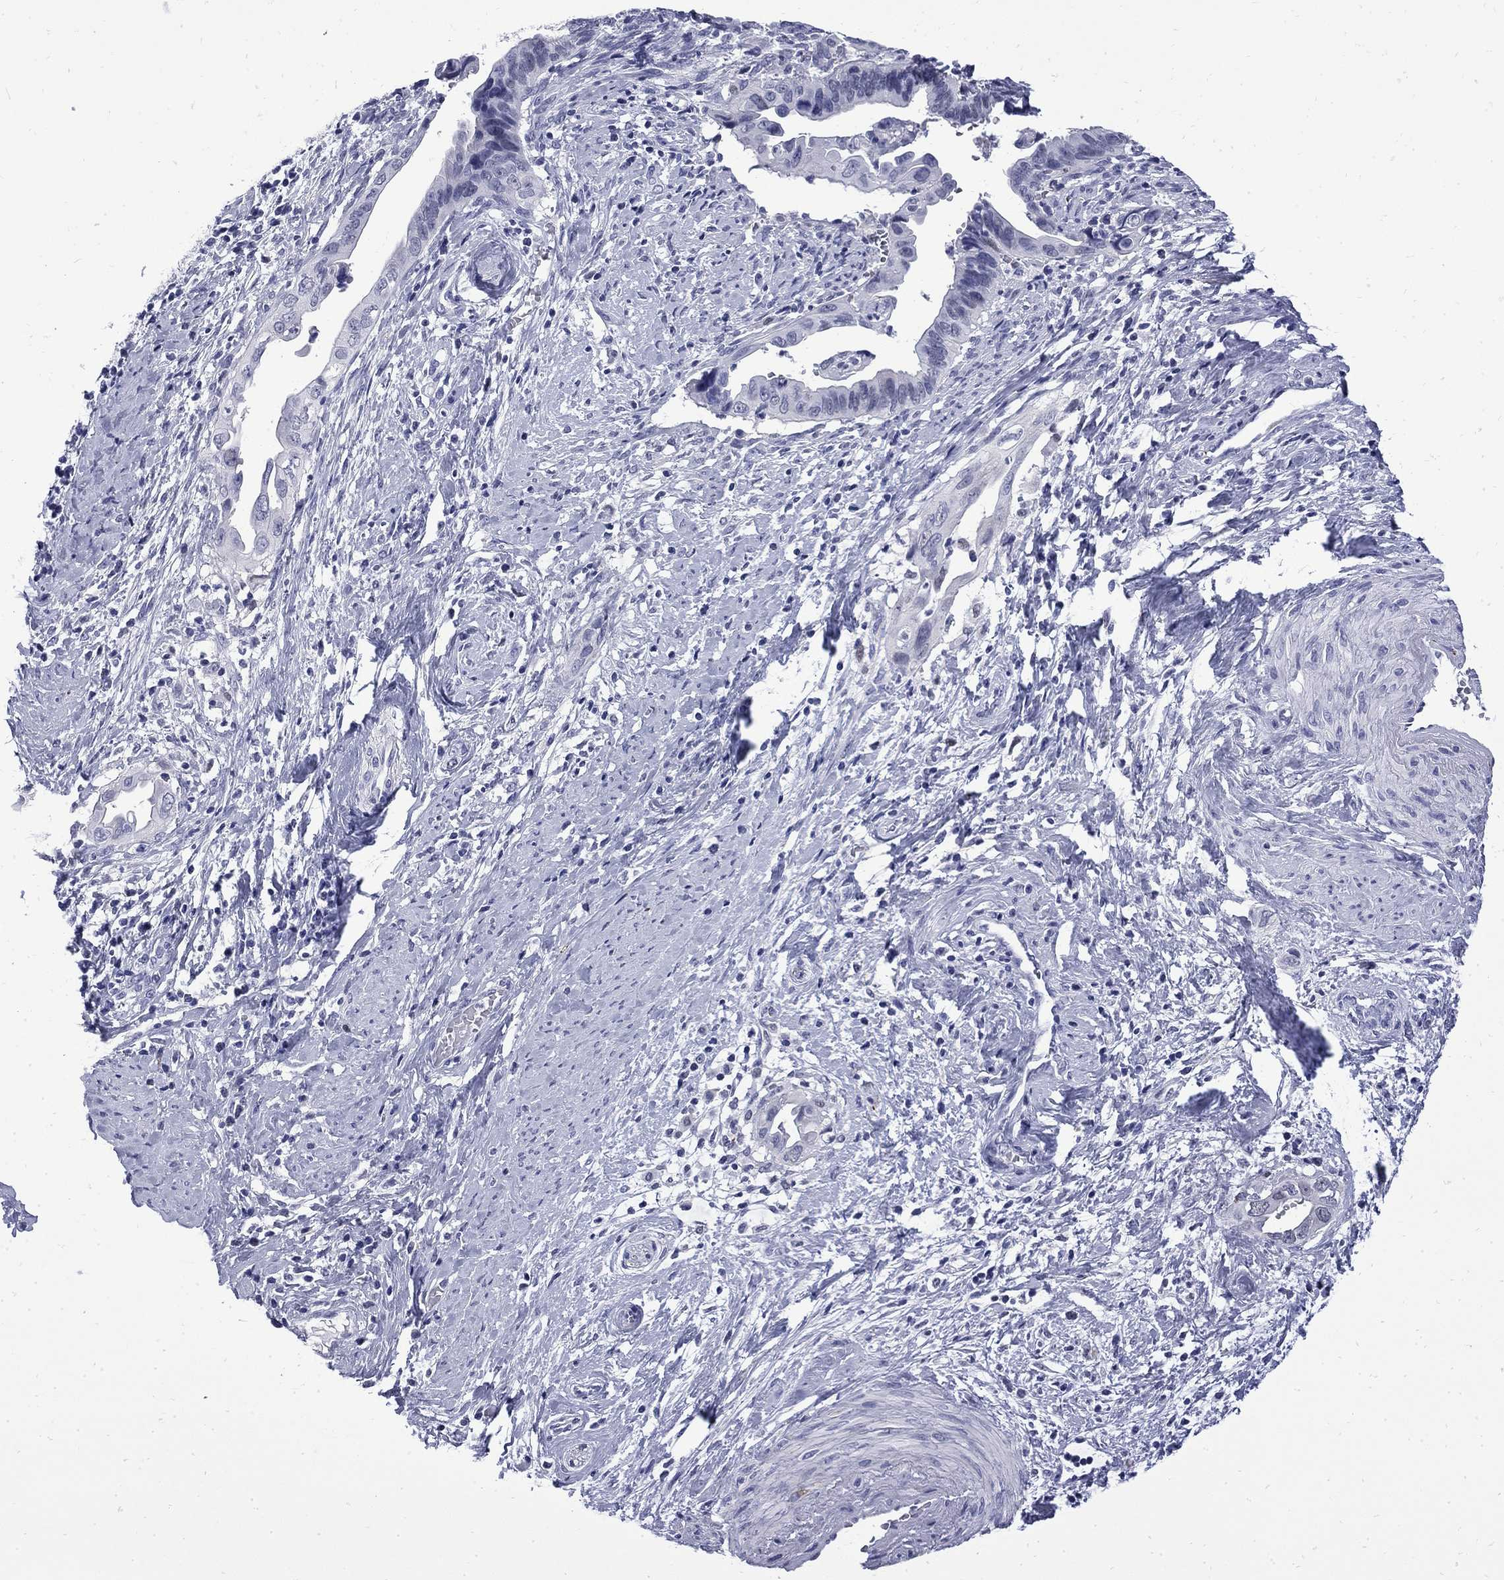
{"staining": {"intensity": "negative", "quantity": "none", "location": "none"}, "tissue": "cervical cancer", "cell_type": "Tumor cells", "image_type": "cancer", "snomed": [{"axis": "morphology", "description": "Adenocarcinoma, NOS"}, {"axis": "topography", "description": "Cervix"}], "caption": "Micrograph shows no significant protein expression in tumor cells of adenocarcinoma (cervical).", "gene": "MGARP", "patient": {"sex": "female", "age": 42}}